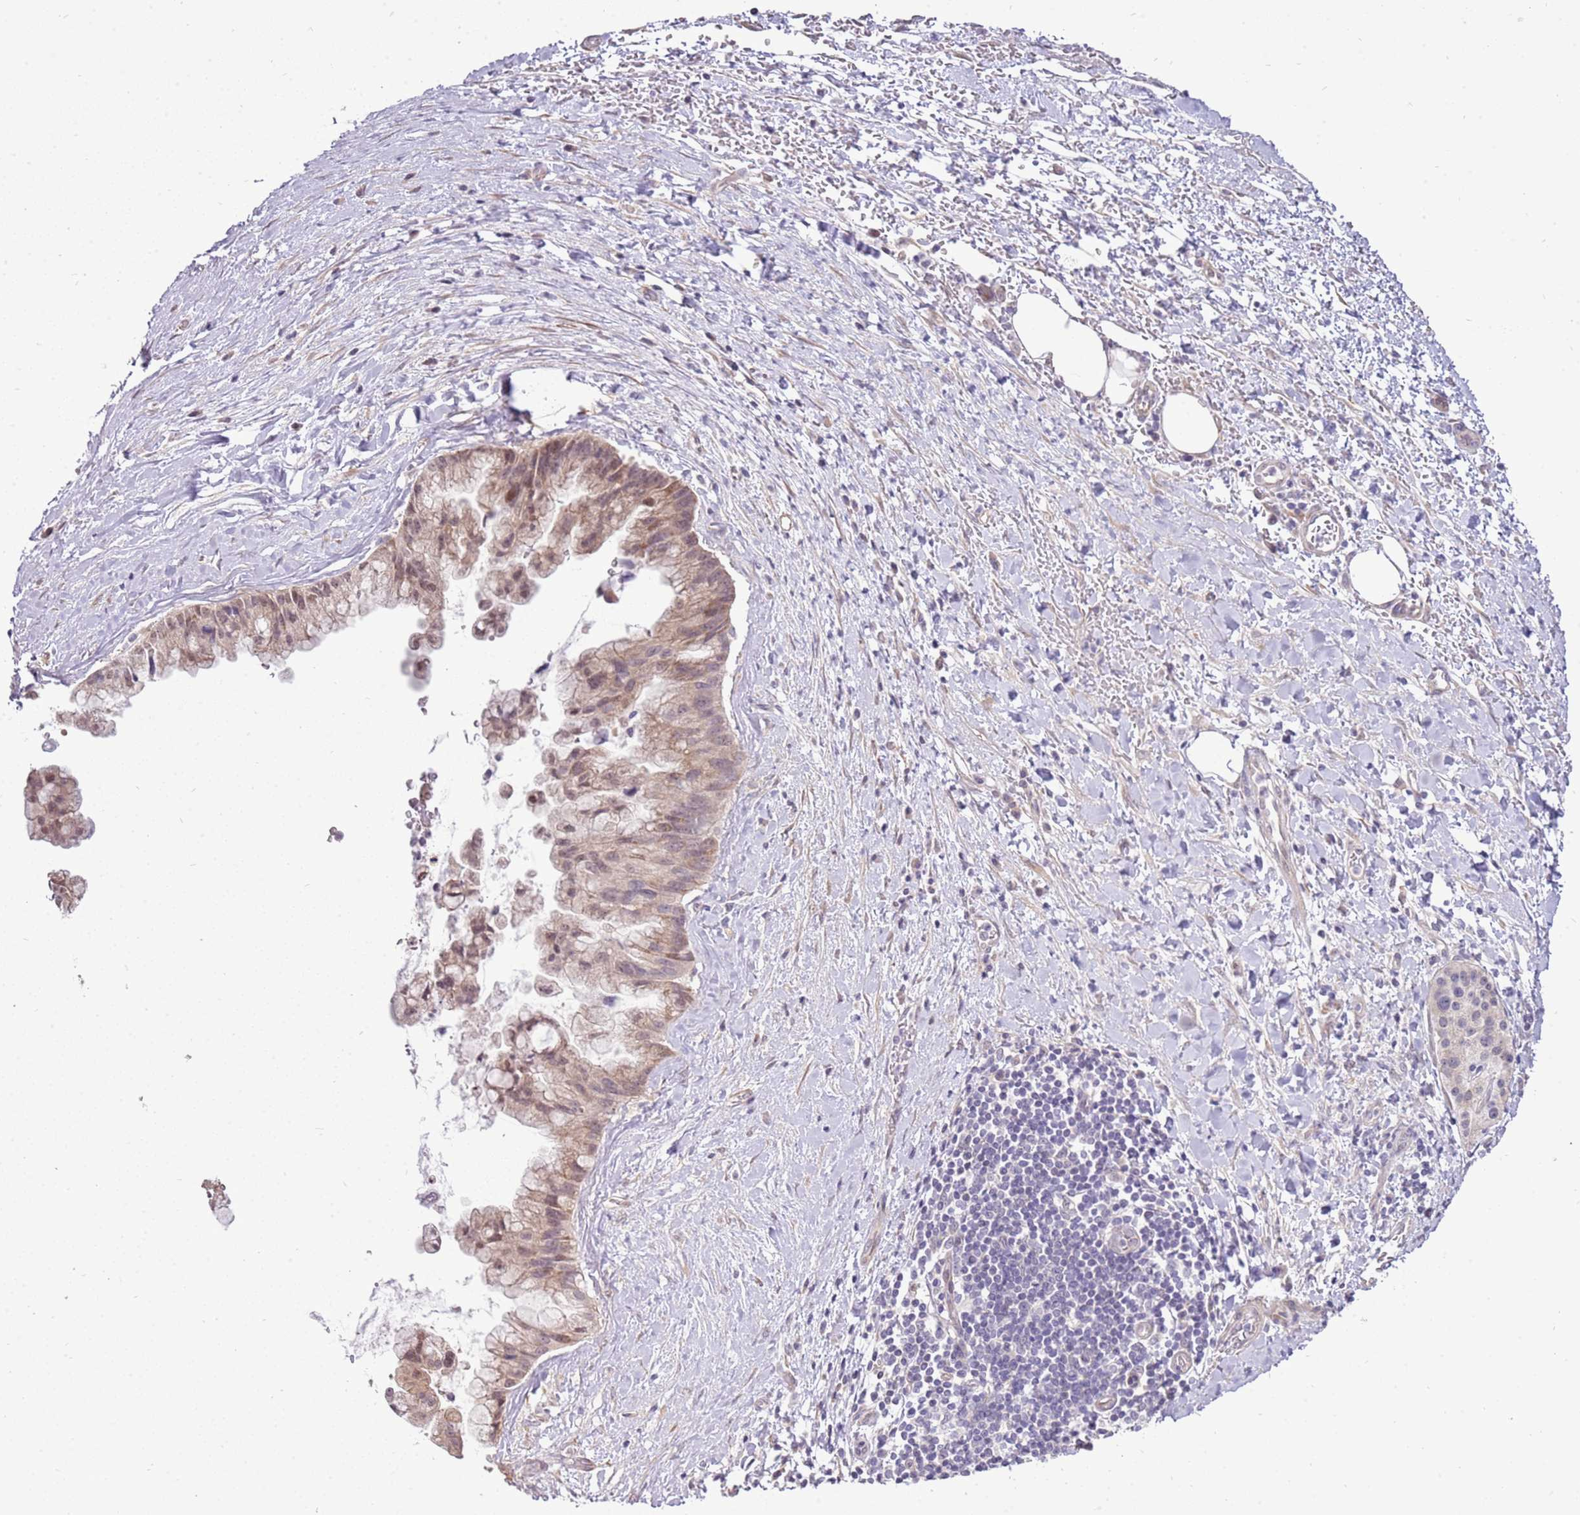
{"staining": {"intensity": "moderate", "quantity": ">75%", "location": "cytoplasmic/membranous"}, "tissue": "pancreatic cancer", "cell_type": "Tumor cells", "image_type": "cancer", "snomed": [{"axis": "morphology", "description": "Adenocarcinoma, NOS"}, {"axis": "topography", "description": "Pancreas"}], "caption": "An image of human pancreatic cancer stained for a protein reveals moderate cytoplasmic/membranous brown staining in tumor cells. The staining was performed using DAB (3,3'-diaminobenzidine) to visualize the protein expression in brown, while the nuclei were stained in blue with hematoxylin (Magnification: 20x).", "gene": "UGGT2", "patient": {"sex": "male", "age": 73}}